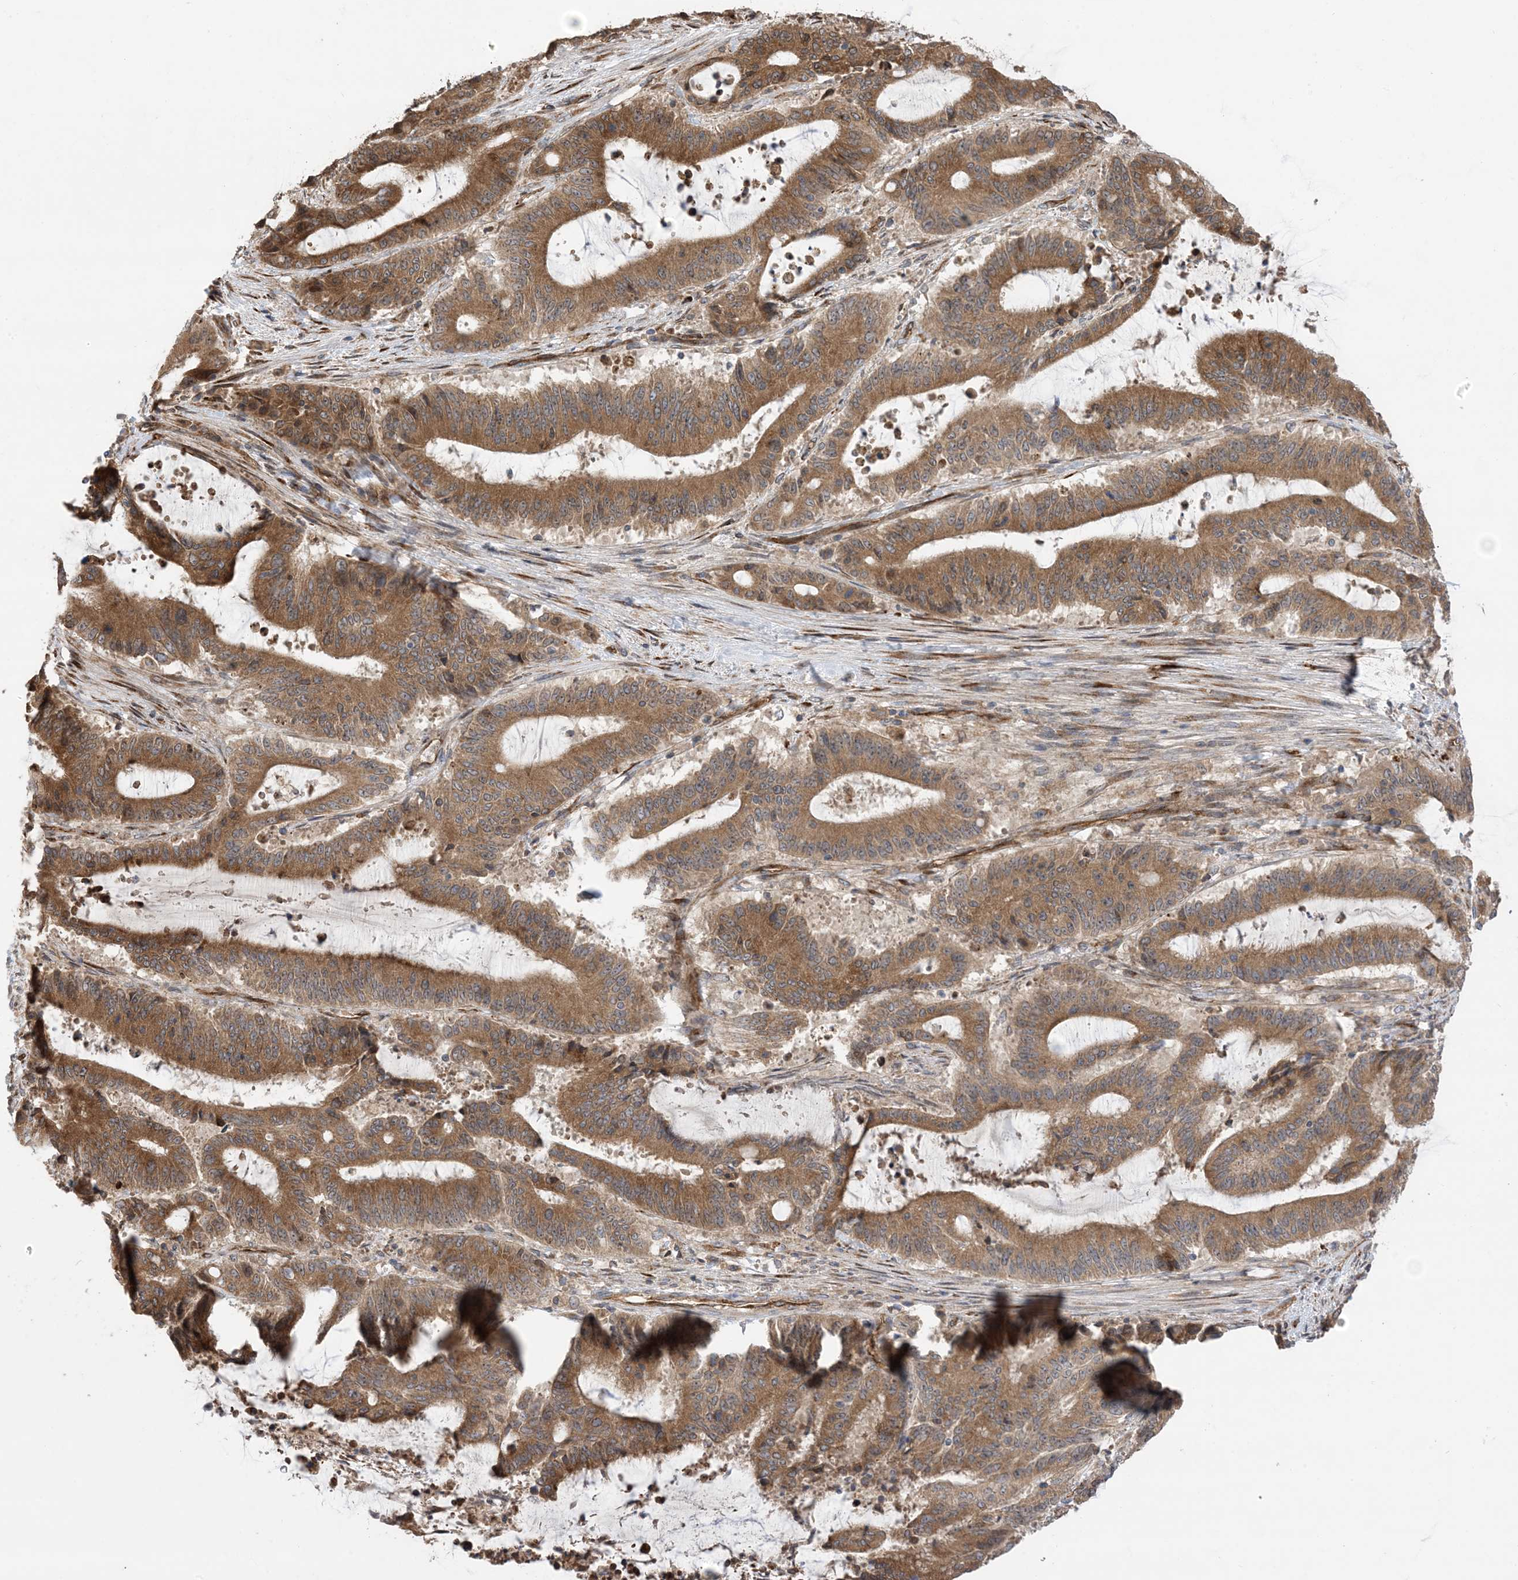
{"staining": {"intensity": "moderate", "quantity": ">75%", "location": "cytoplasmic/membranous"}, "tissue": "liver cancer", "cell_type": "Tumor cells", "image_type": "cancer", "snomed": [{"axis": "morphology", "description": "Normal tissue, NOS"}, {"axis": "morphology", "description": "Cholangiocarcinoma"}, {"axis": "topography", "description": "Liver"}, {"axis": "topography", "description": "Peripheral nerve tissue"}], "caption": "A medium amount of moderate cytoplasmic/membranous positivity is identified in about >75% of tumor cells in liver cancer tissue.", "gene": "CLEC16A", "patient": {"sex": "female", "age": 73}}